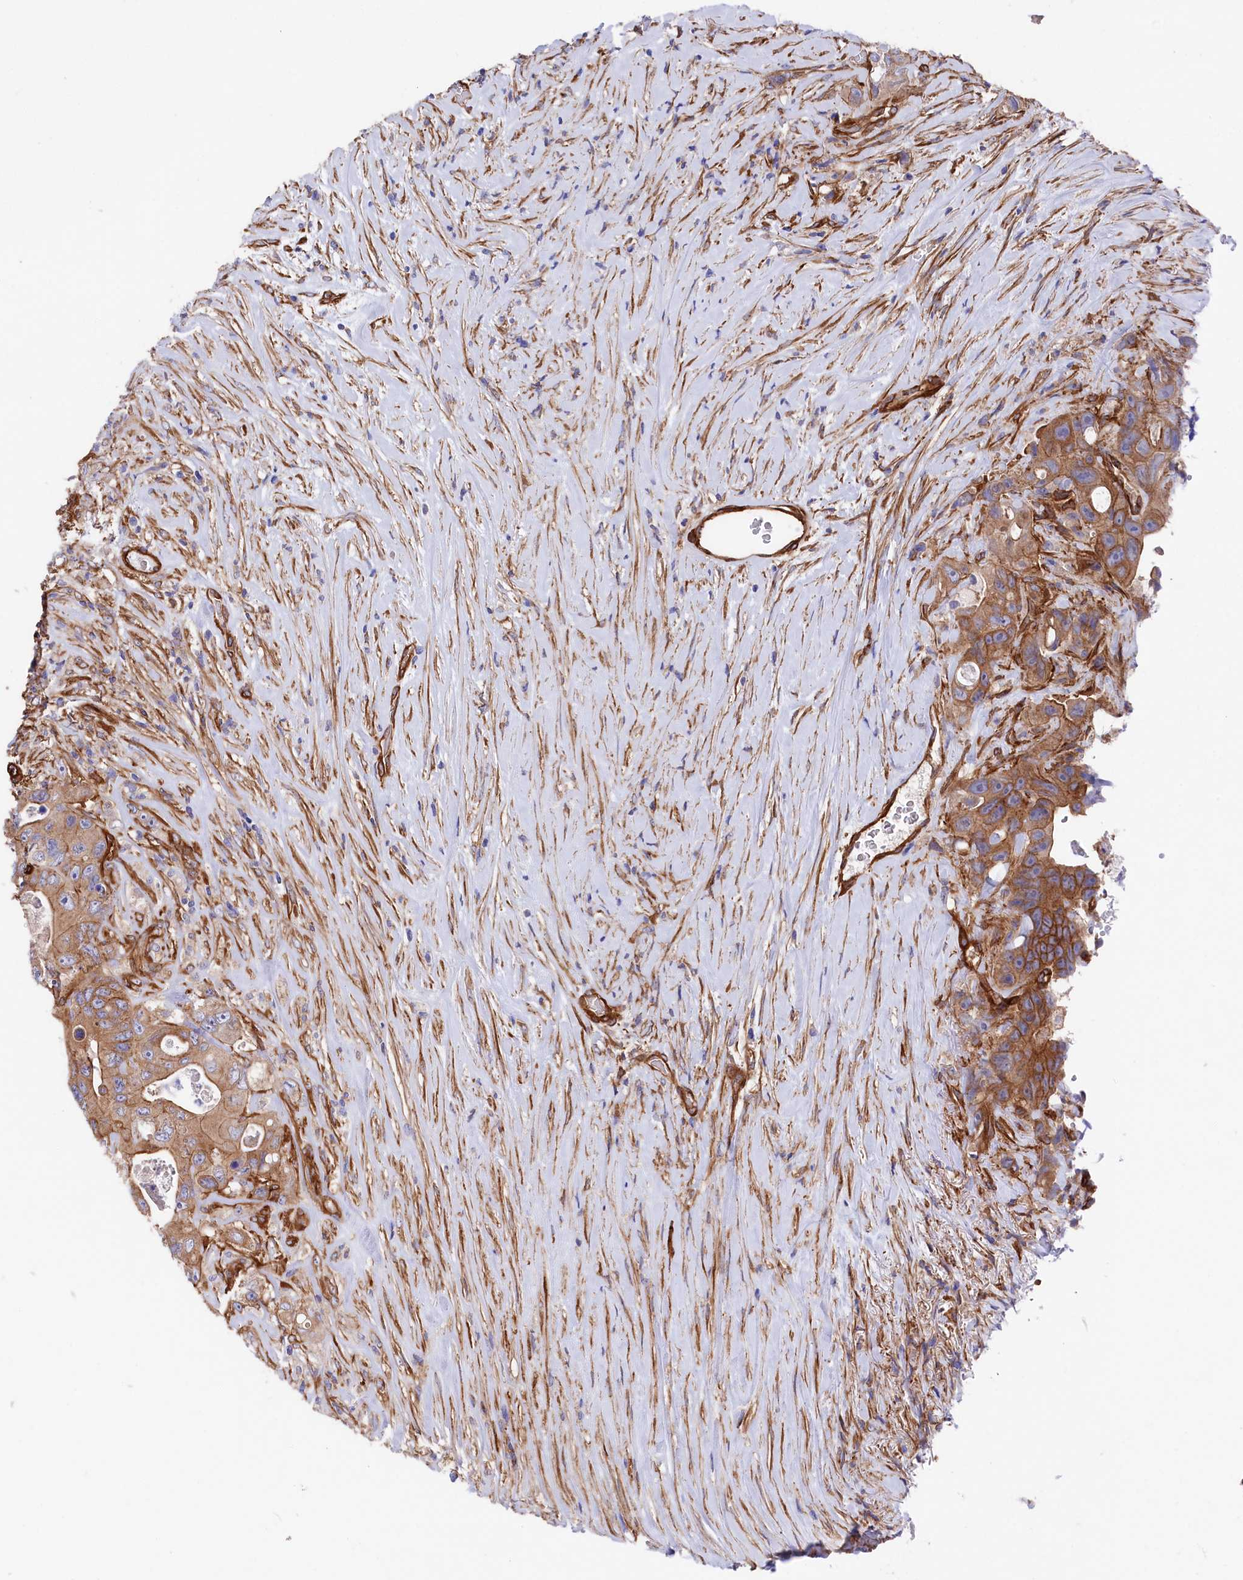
{"staining": {"intensity": "moderate", "quantity": ">75%", "location": "cytoplasmic/membranous"}, "tissue": "colorectal cancer", "cell_type": "Tumor cells", "image_type": "cancer", "snomed": [{"axis": "morphology", "description": "Adenocarcinoma, NOS"}, {"axis": "topography", "description": "Colon"}], "caption": "Immunohistochemical staining of human colorectal cancer exhibits medium levels of moderate cytoplasmic/membranous positivity in about >75% of tumor cells.", "gene": "TNKS1BP1", "patient": {"sex": "female", "age": 46}}